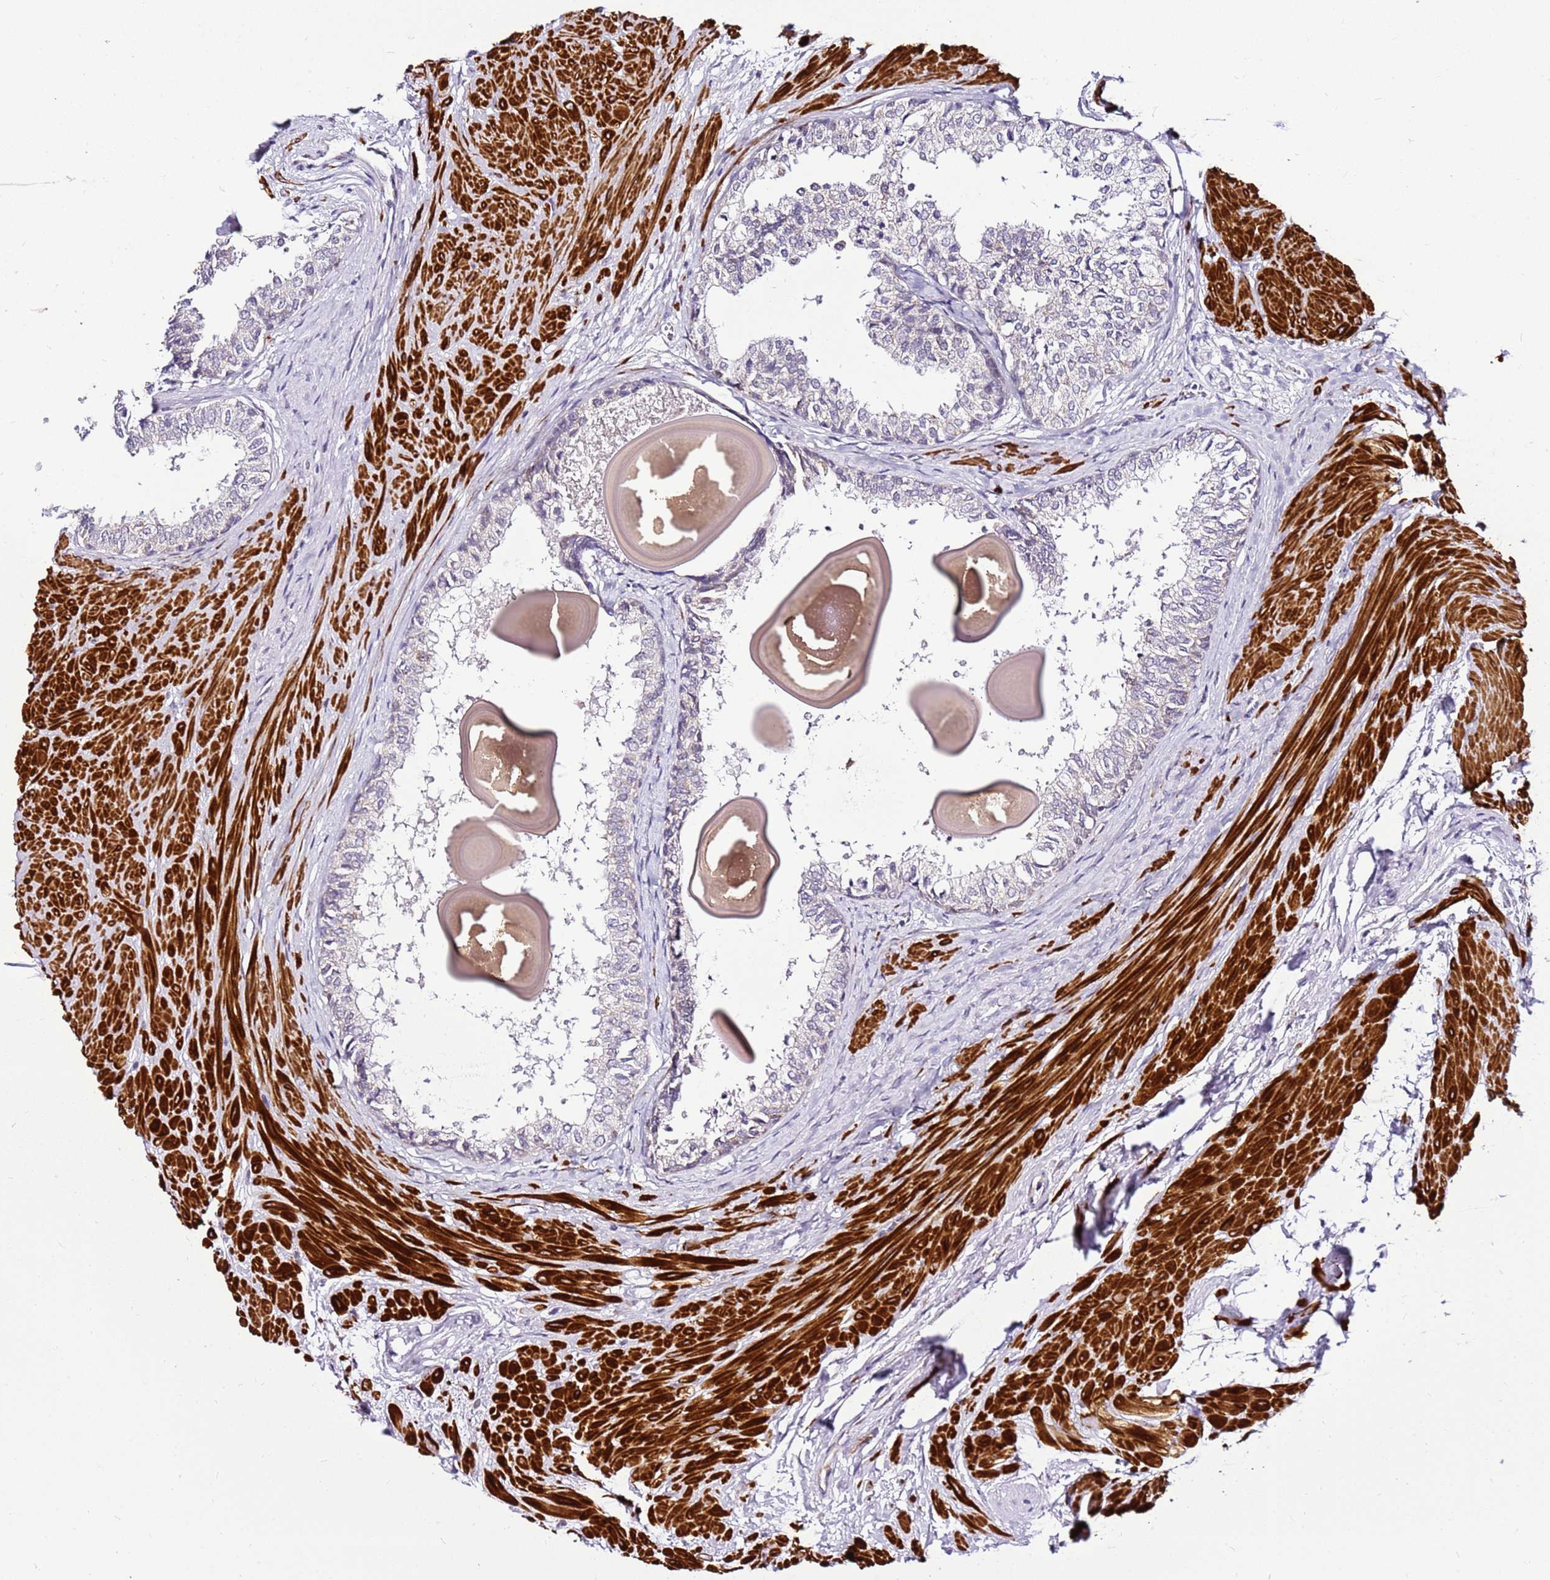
{"staining": {"intensity": "negative", "quantity": "none", "location": "none"}, "tissue": "prostate", "cell_type": "Glandular cells", "image_type": "normal", "snomed": [{"axis": "morphology", "description": "Normal tissue, NOS"}, {"axis": "topography", "description": "Prostate"}], "caption": "This is an IHC photomicrograph of benign human prostate. There is no expression in glandular cells.", "gene": "SMIM4", "patient": {"sex": "male", "age": 48}}